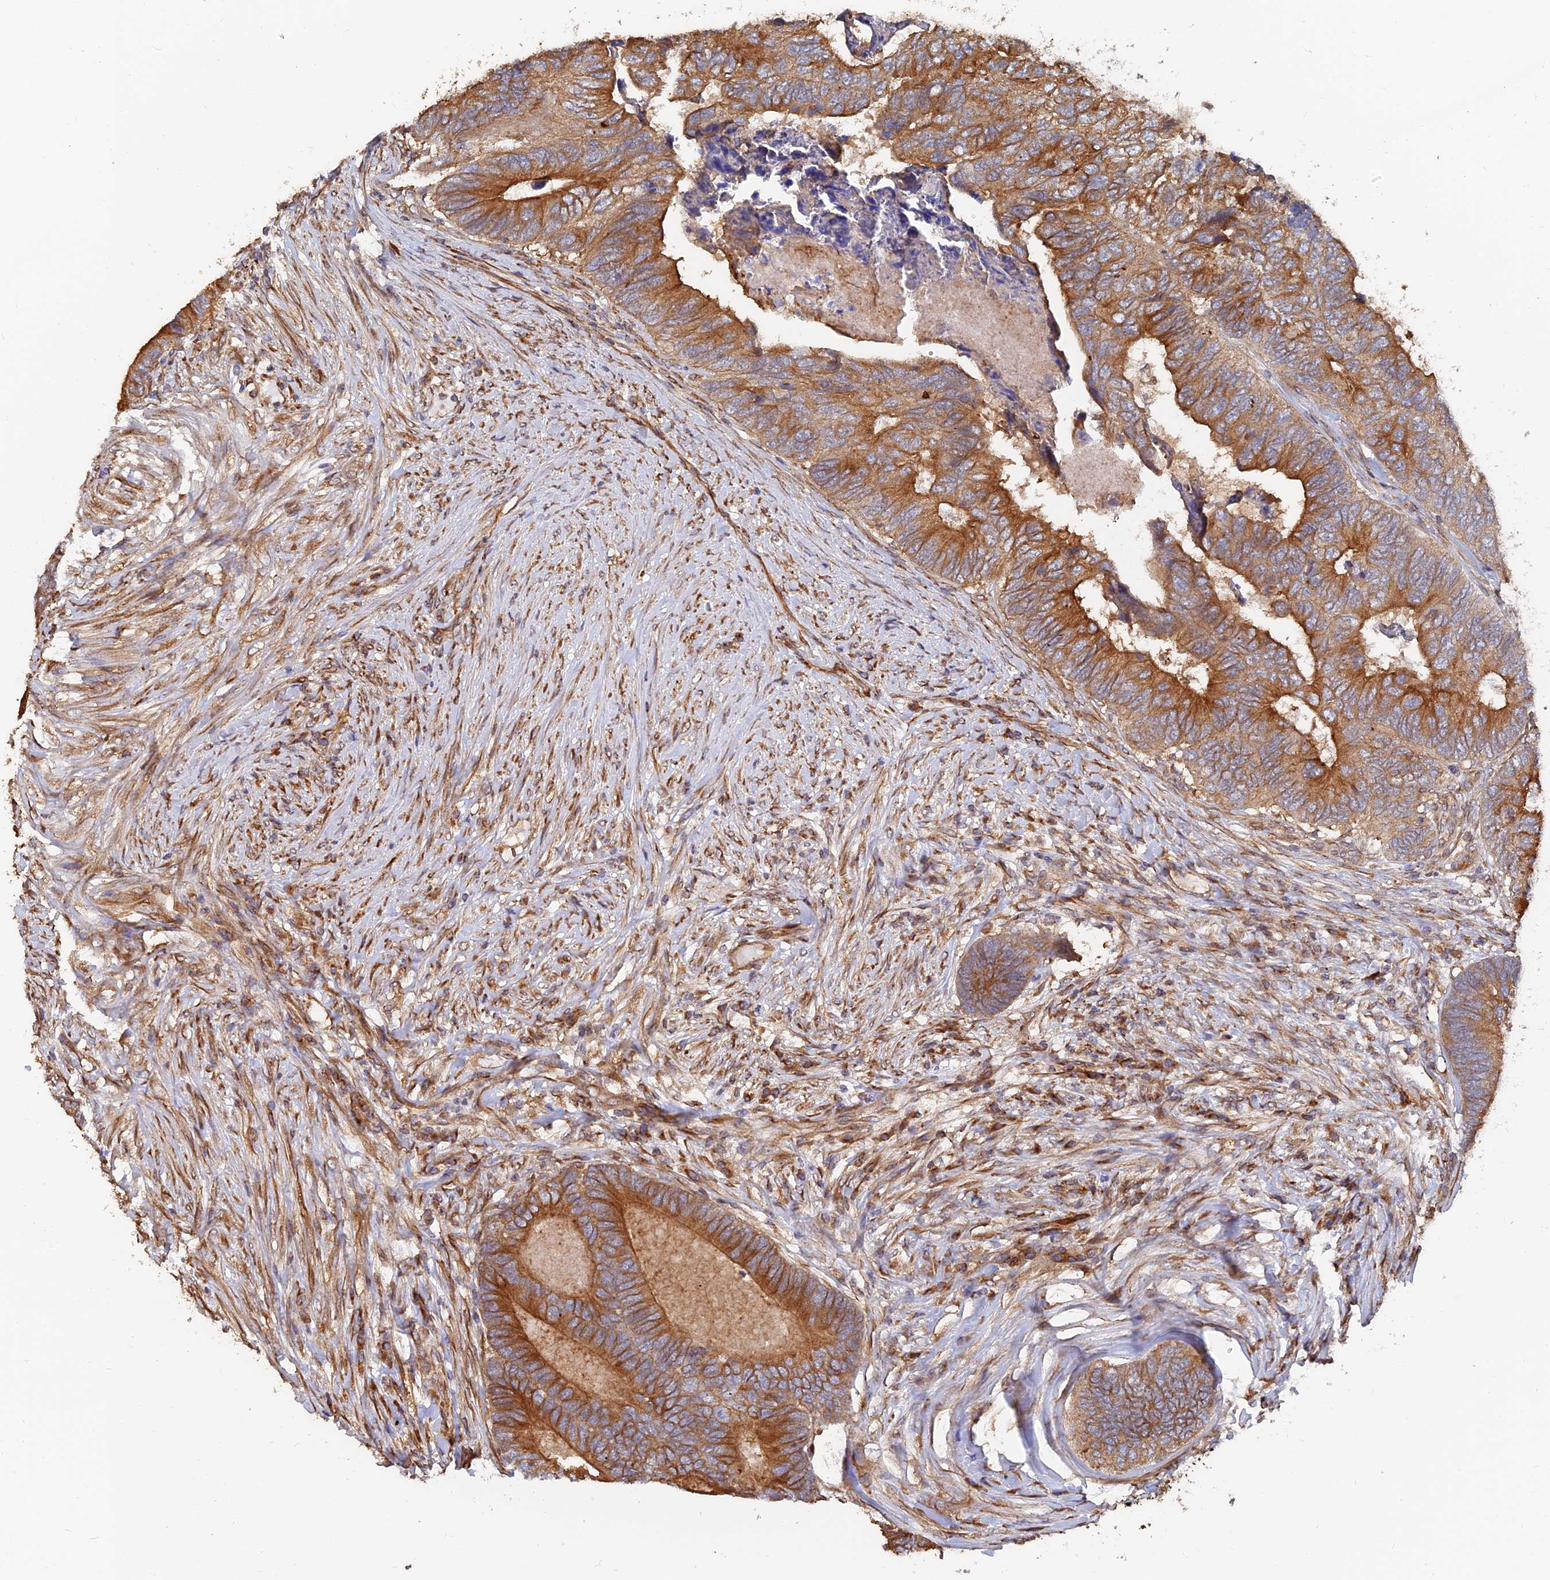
{"staining": {"intensity": "strong", "quantity": ">75%", "location": "cytoplasmic/membranous"}, "tissue": "colorectal cancer", "cell_type": "Tumor cells", "image_type": "cancer", "snomed": [{"axis": "morphology", "description": "Adenocarcinoma, NOS"}, {"axis": "topography", "description": "Colon"}], "caption": "Human colorectal cancer stained with a brown dye shows strong cytoplasmic/membranous positive staining in about >75% of tumor cells.", "gene": "WBP11", "patient": {"sex": "female", "age": 67}}